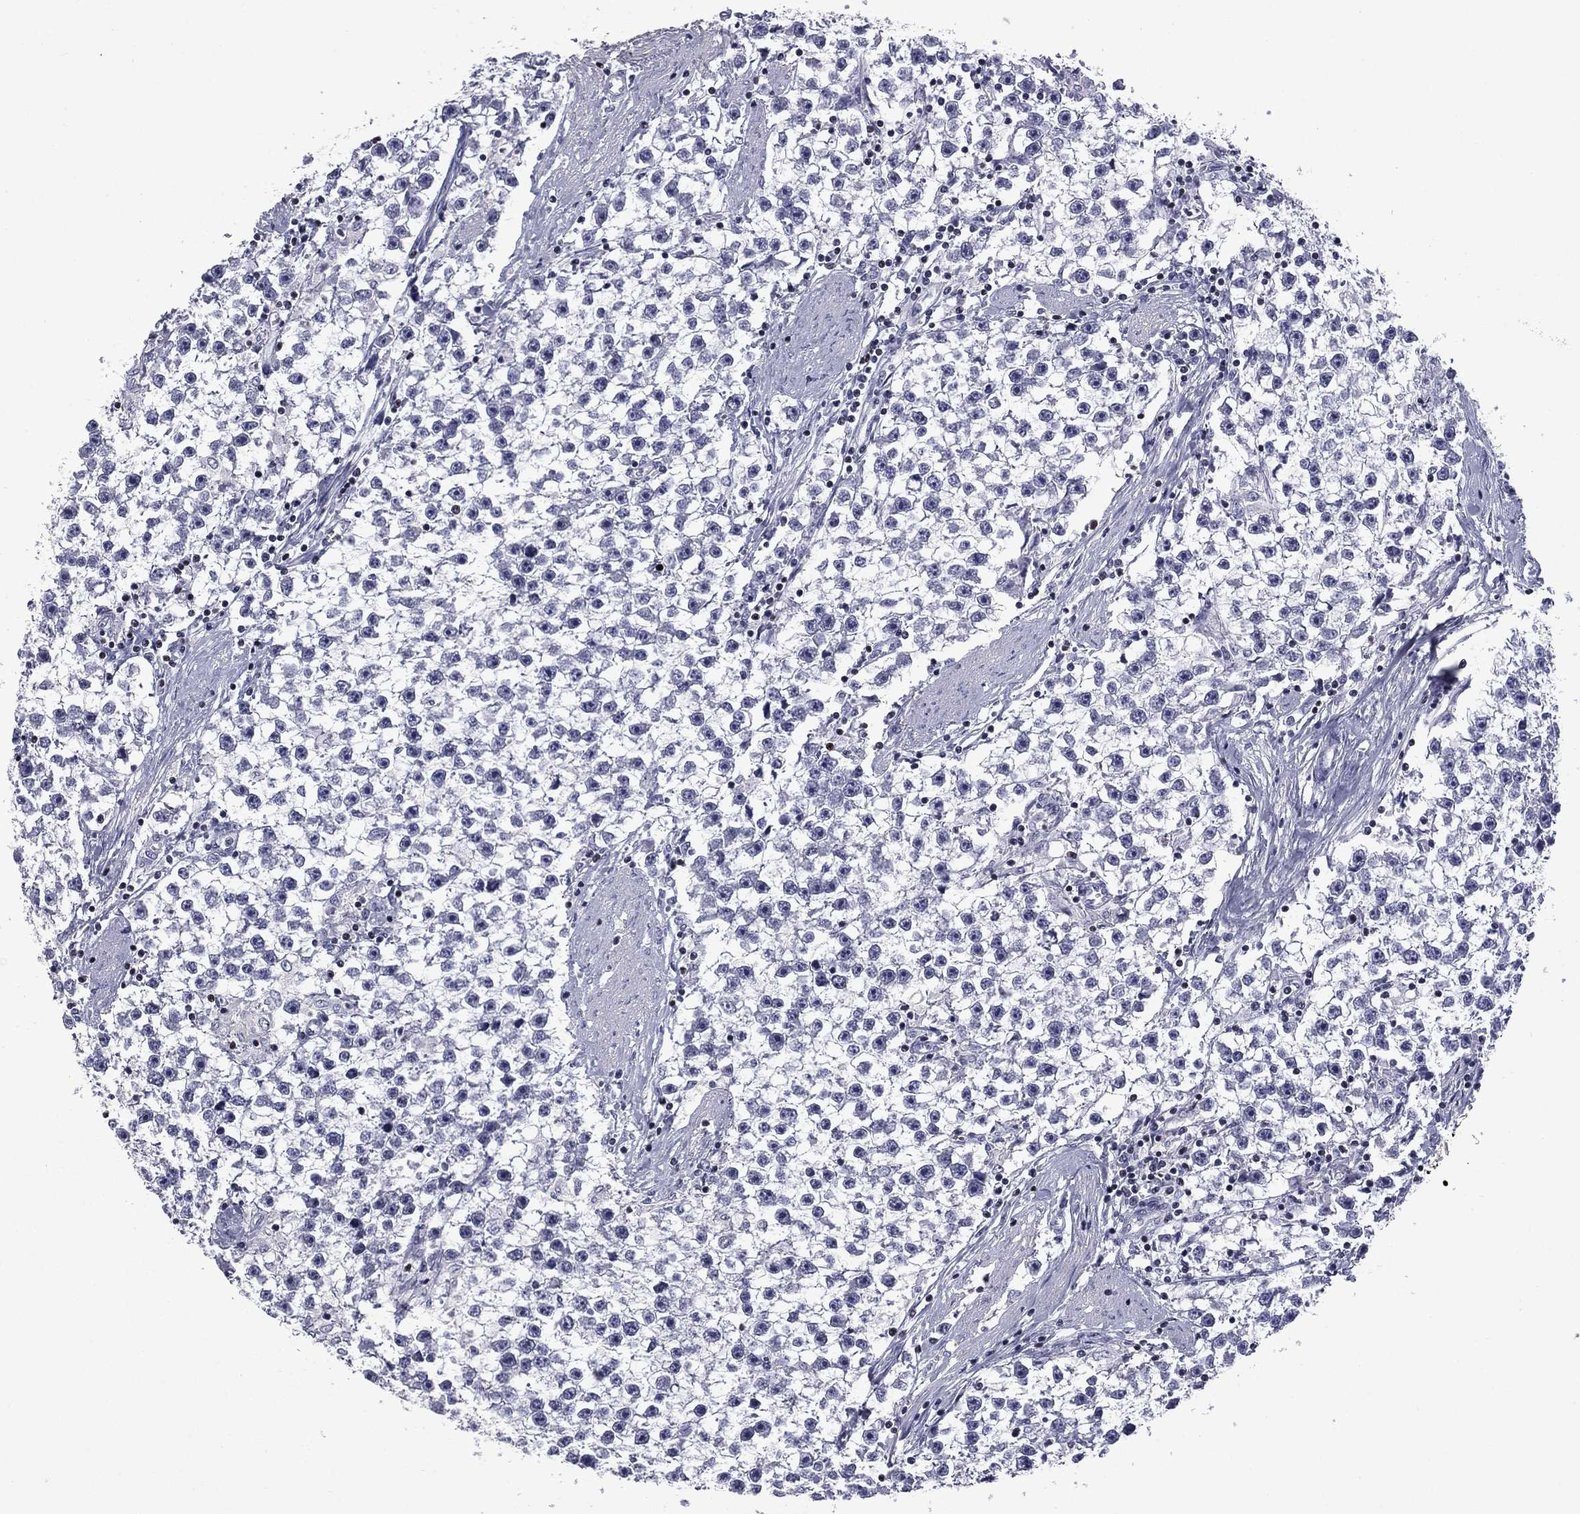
{"staining": {"intensity": "negative", "quantity": "none", "location": "none"}, "tissue": "testis cancer", "cell_type": "Tumor cells", "image_type": "cancer", "snomed": [{"axis": "morphology", "description": "Seminoma, NOS"}, {"axis": "topography", "description": "Testis"}], "caption": "Tumor cells show no significant protein positivity in testis seminoma.", "gene": "IKZF3", "patient": {"sex": "male", "age": 59}}